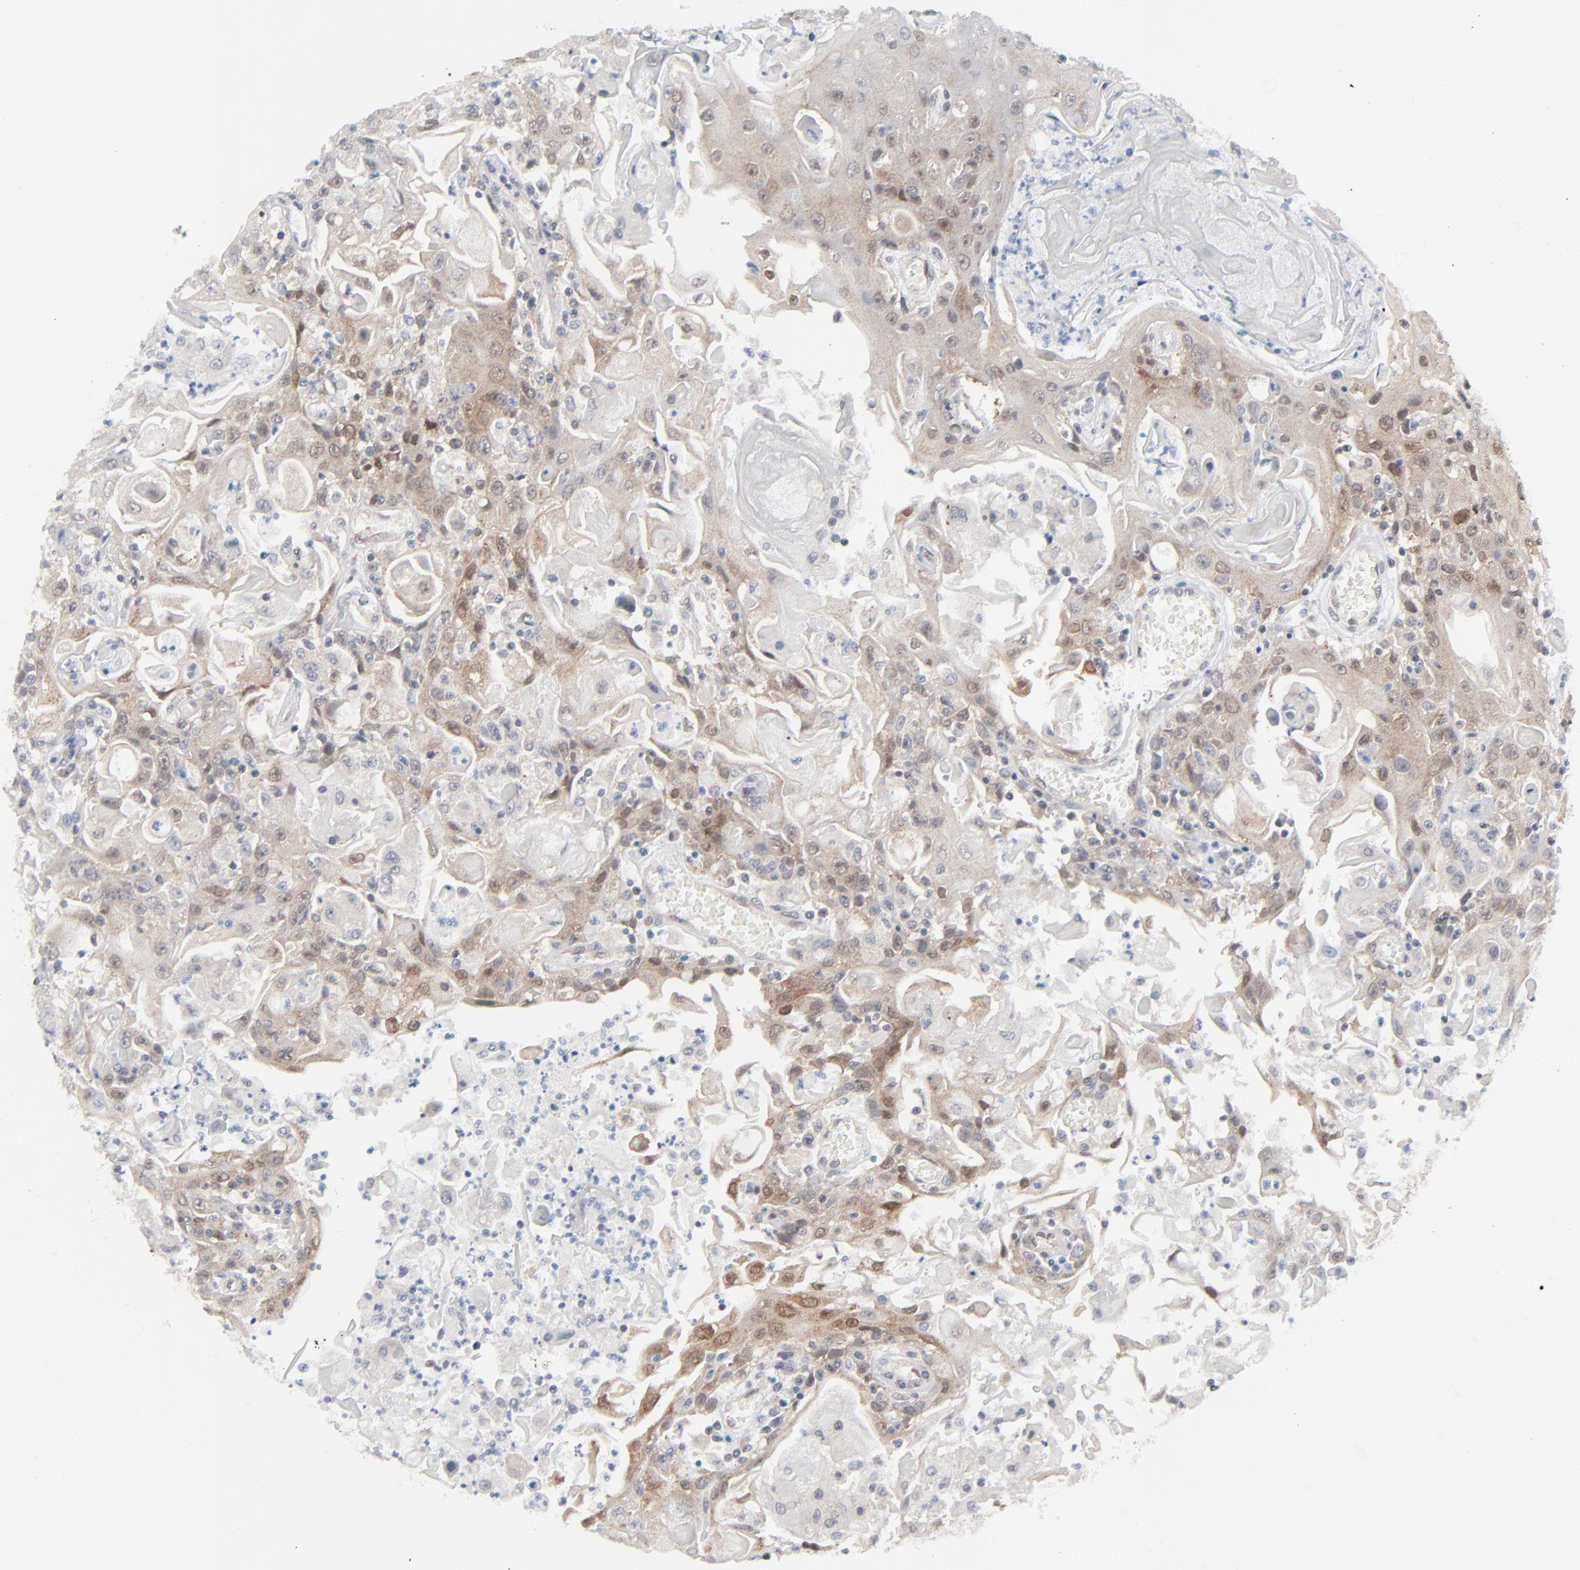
{"staining": {"intensity": "weak", "quantity": "25%-75%", "location": "cytoplasmic/membranous"}, "tissue": "head and neck cancer", "cell_type": "Tumor cells", "image_type": "cancer", "snomed": [{"axis": "morphology", "description": "Squamous cell carcinoma, NOS"}, {"axis": "topography", "description": "Oral tissue"}, {"axis": "topography", "description": "Head-Neck"}], "caption": "IHC image of neoplastic tissue: human head and neck cancer (squamous cell carcinoma) stained using immunohistochemistry (IHC) exhibits low levels of weak protein expression localized specifically in the cytoplasmic/membranous of tumor cells, appearing as a cytoplasmic/membranous brown color.", "gene": "RPS6KB1", "patient": {"sex": "female", "age": 76}}